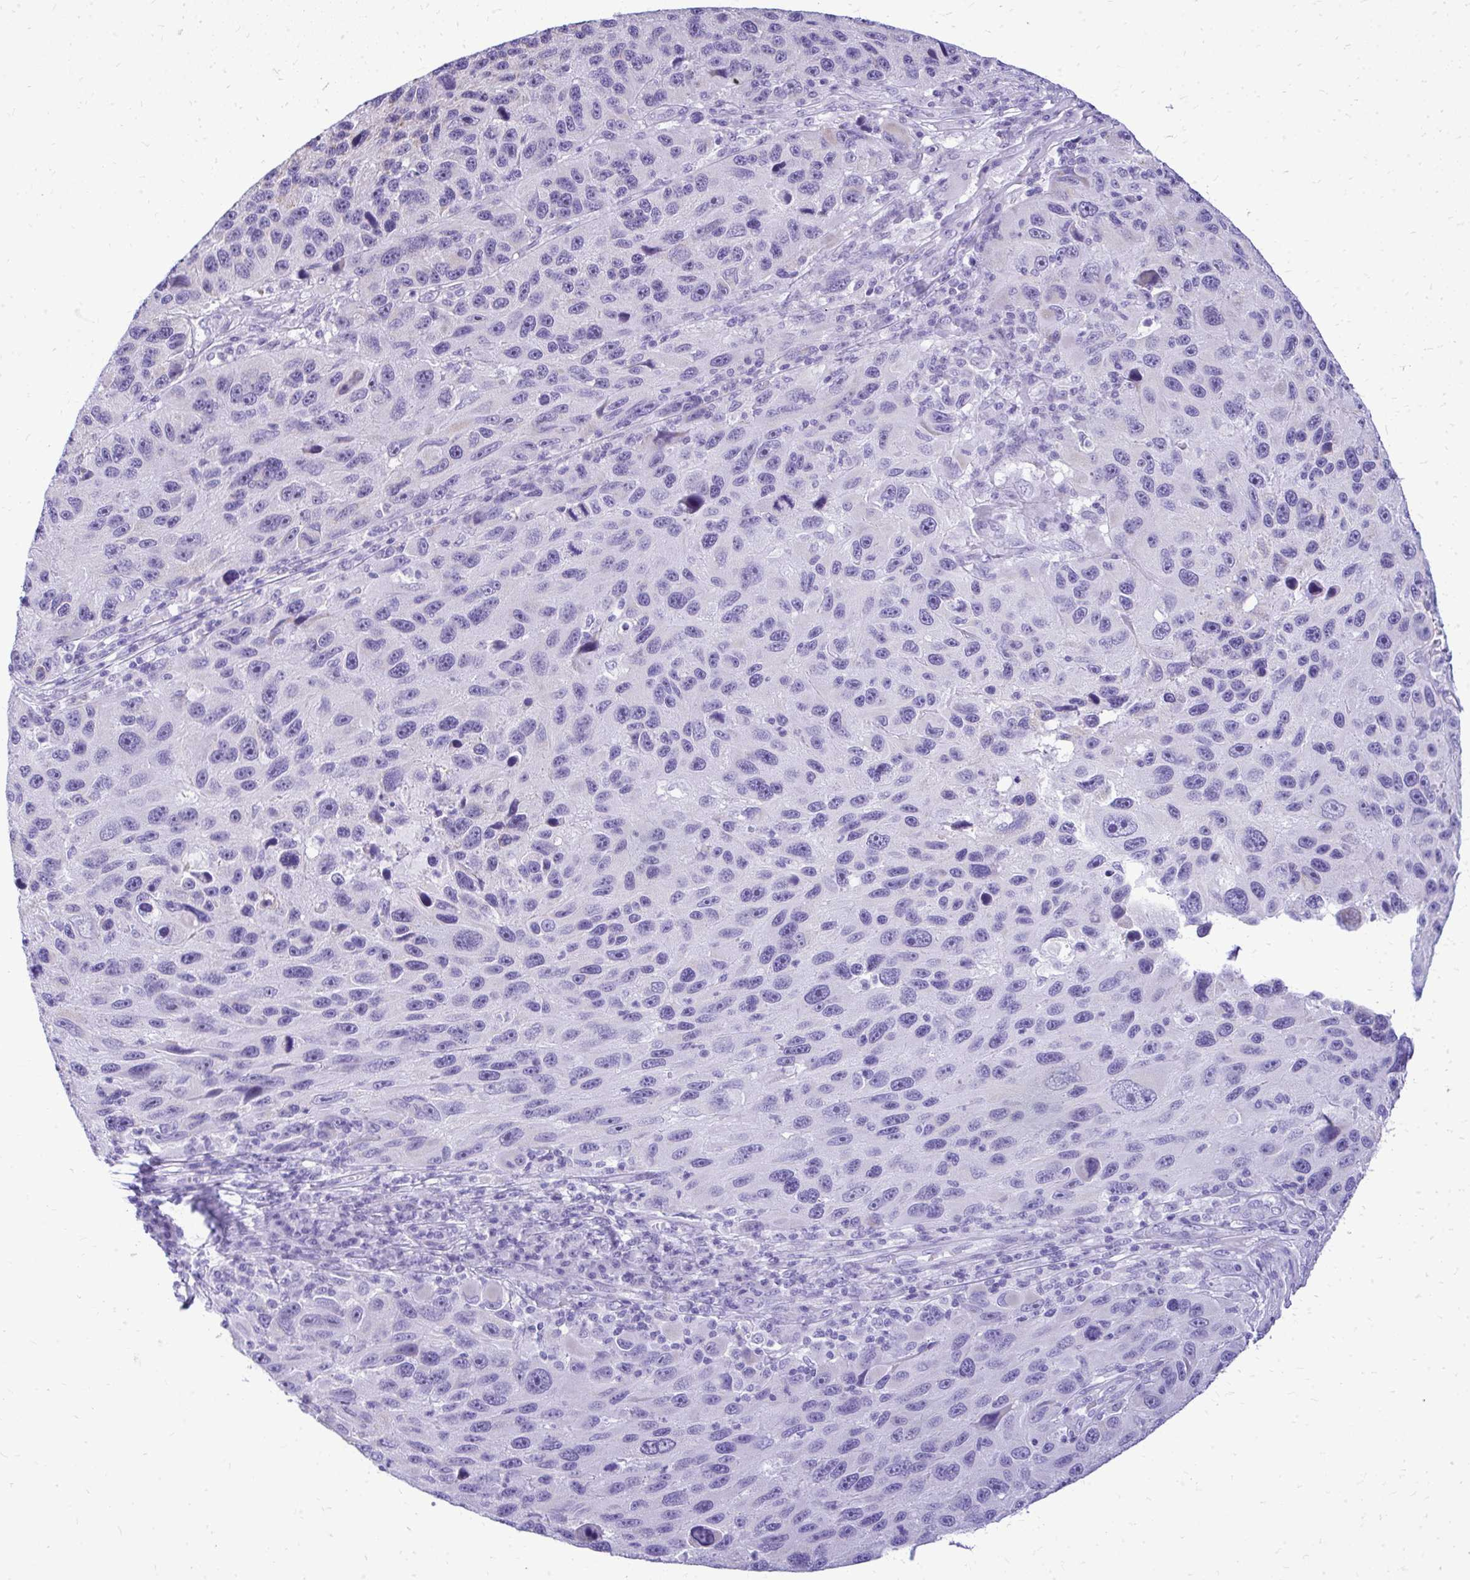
{"staining": {"intensity": "negative", "quantity": "none", "location": "none"}, "tissue": "melanoma", "cell_type": "Tumor cells", "image_type": "cancer", "snomed": [{"axis": "morphology", "description": "Malignant melanoma, NOS"}, {"axis": "topography", "description": "Skin"}], "caption": "The photomicrograph reveals no significant staining in tumor cells of malignant melanoma.", "gene": "RALYL", "patient": {"sex": "male", "age": 53}}